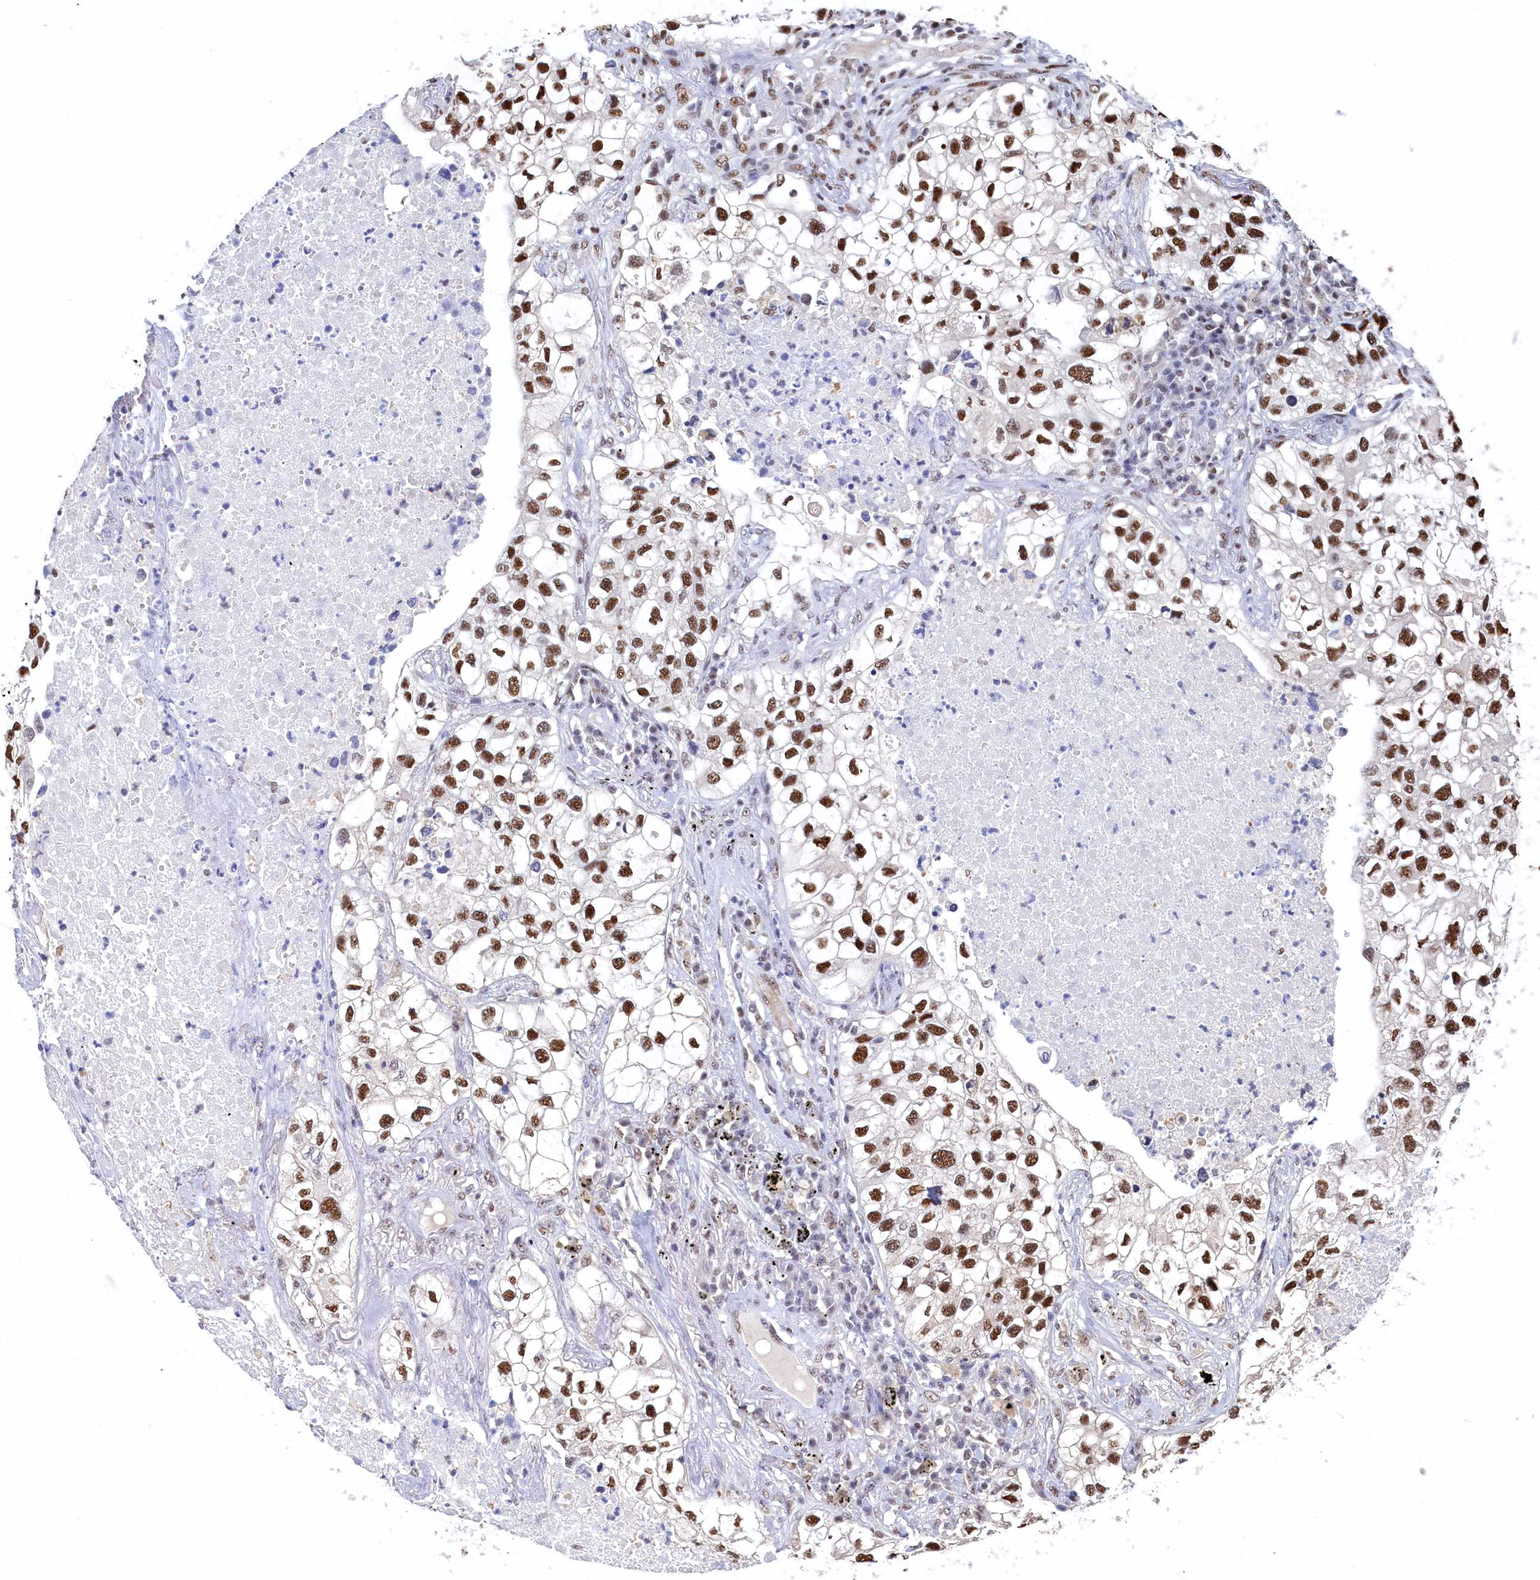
{"staining": {"intensity": "strong", "quantity": "25%-75%", "location": "nuclear"}, "tissue": "lung cancer", "cell_type": "Tumor cells", "image_type": "cancer", "snomed": [{"axis": "morphology", "description": "Adenocarcinoma, NOS"}, {"axis": "topography", "description": "Lung"}], "caption": "Protein analysis of lung adenocarcinoma tissue displays strong nuclear positivity in about 25%-75% of tumor cells. (IHC, brightfield microscopy, high magnification).", "gene": "MOSPD3", "patient": {"sex": "male", "age": 63}}